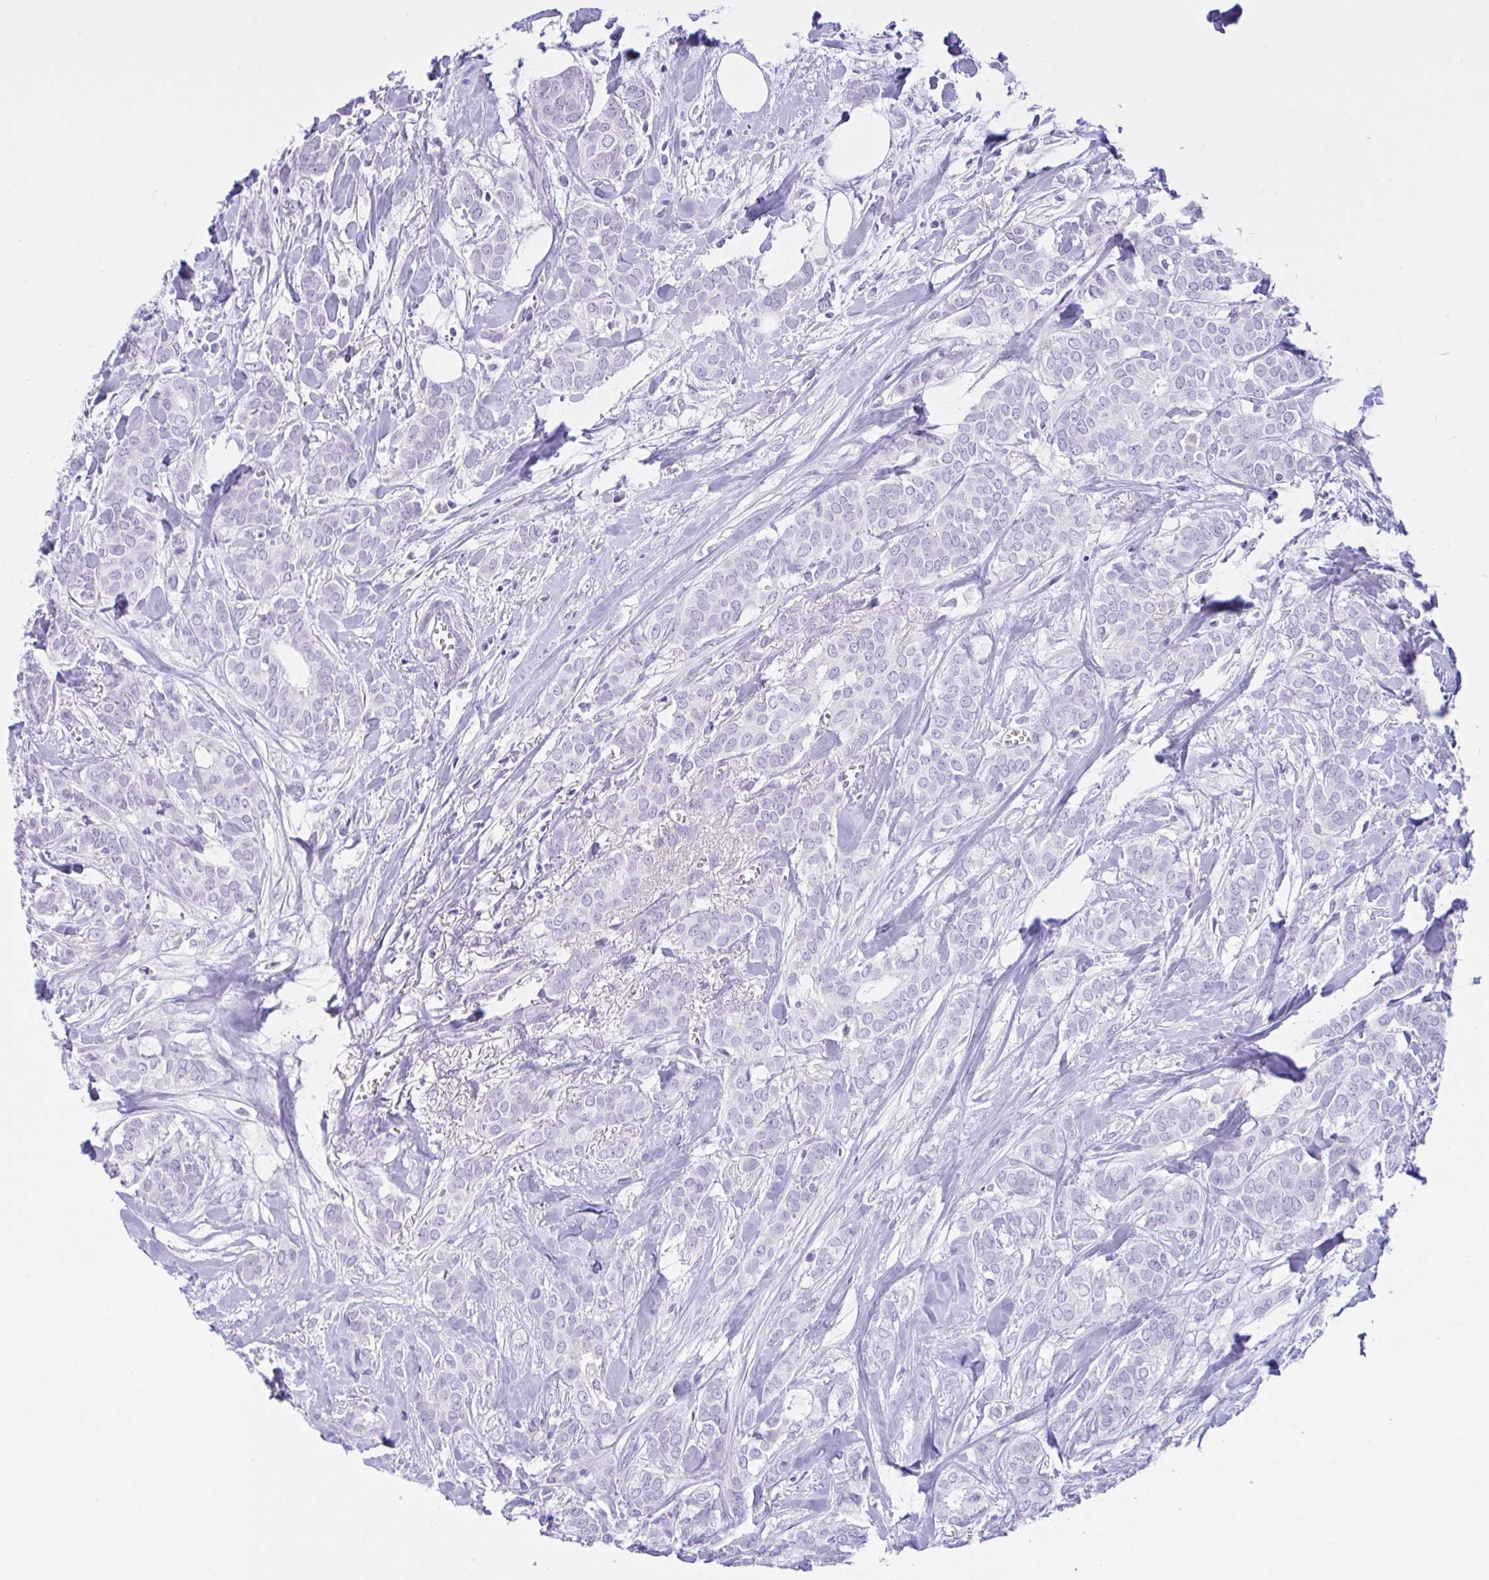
{"staining": {"intensity": "negative", "quantity": "none", "location": "none"}, "tissue": "breast cancer", "cell_type": "Tumor cells", "image_type": "cancer", "snomed": [{"axis": "morphology", "description": "Duct carcinoma"}, {"axis": "topography", "description": "Breast"}], "caption": "The image demonstrates no significant expression in tumor cells of breast cancer.", "gene": "NCF1", "patient": {"sex": "female", "age": 84}}